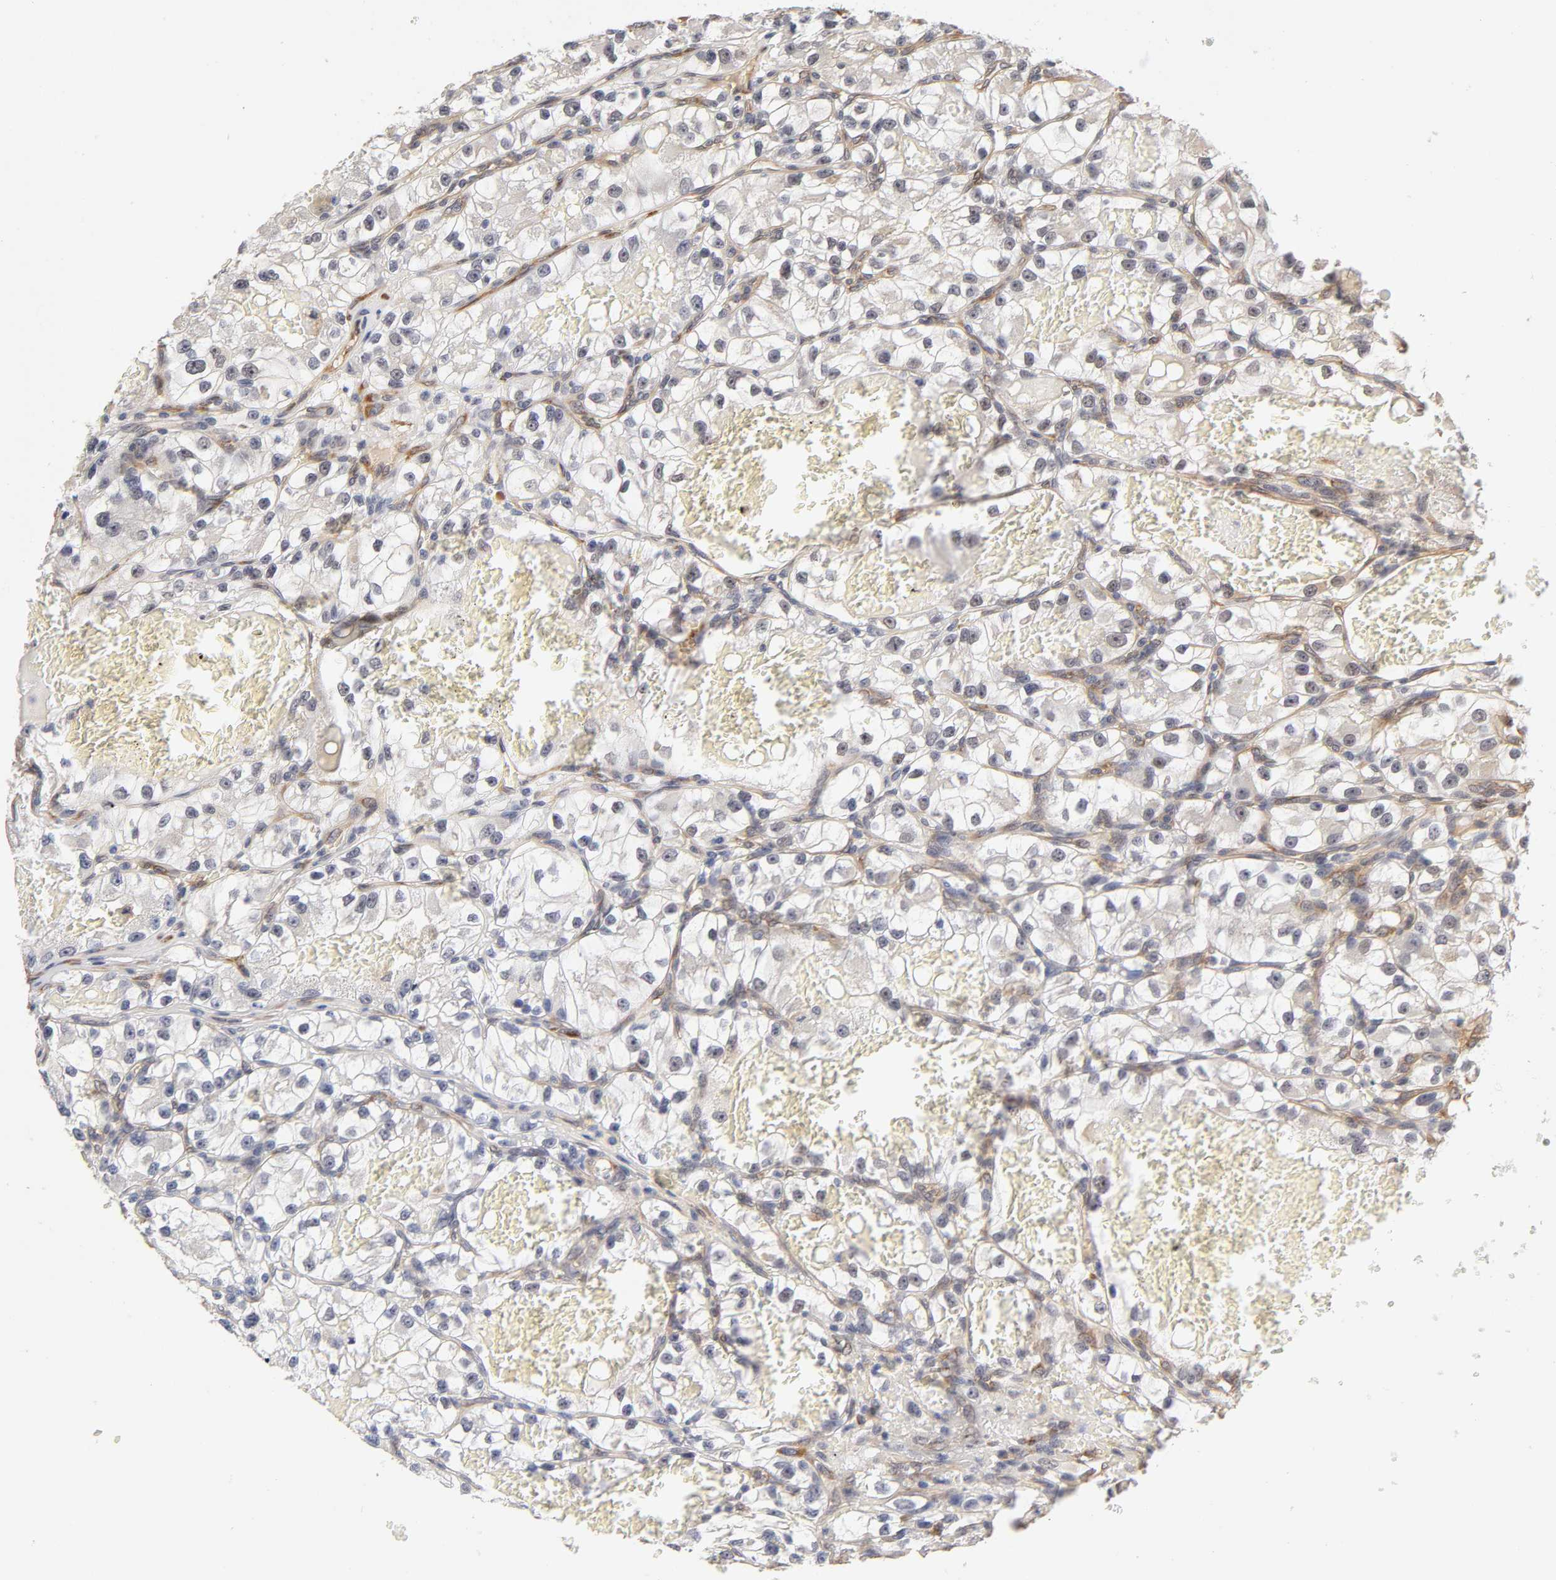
{"staining": {"intensity": "weak", "quantity": "<25%", "location": "cytoplasmic/membranous"}, "tissue": "renal cancer", "cell_type": "Tumor cells", "image_type": "cancer", "snomed": [{"axis": "morphology", "description": "Adenocarcinoma, NOS"}, {"axis": "topography", "description": "Kidney"}], "caption": "Human renal adenocarcinoma stained for a protein using IHC reveals no expression in tumor cells.", "gene": "LAMB1", "patient": {"sex": "female", "age": 57}}